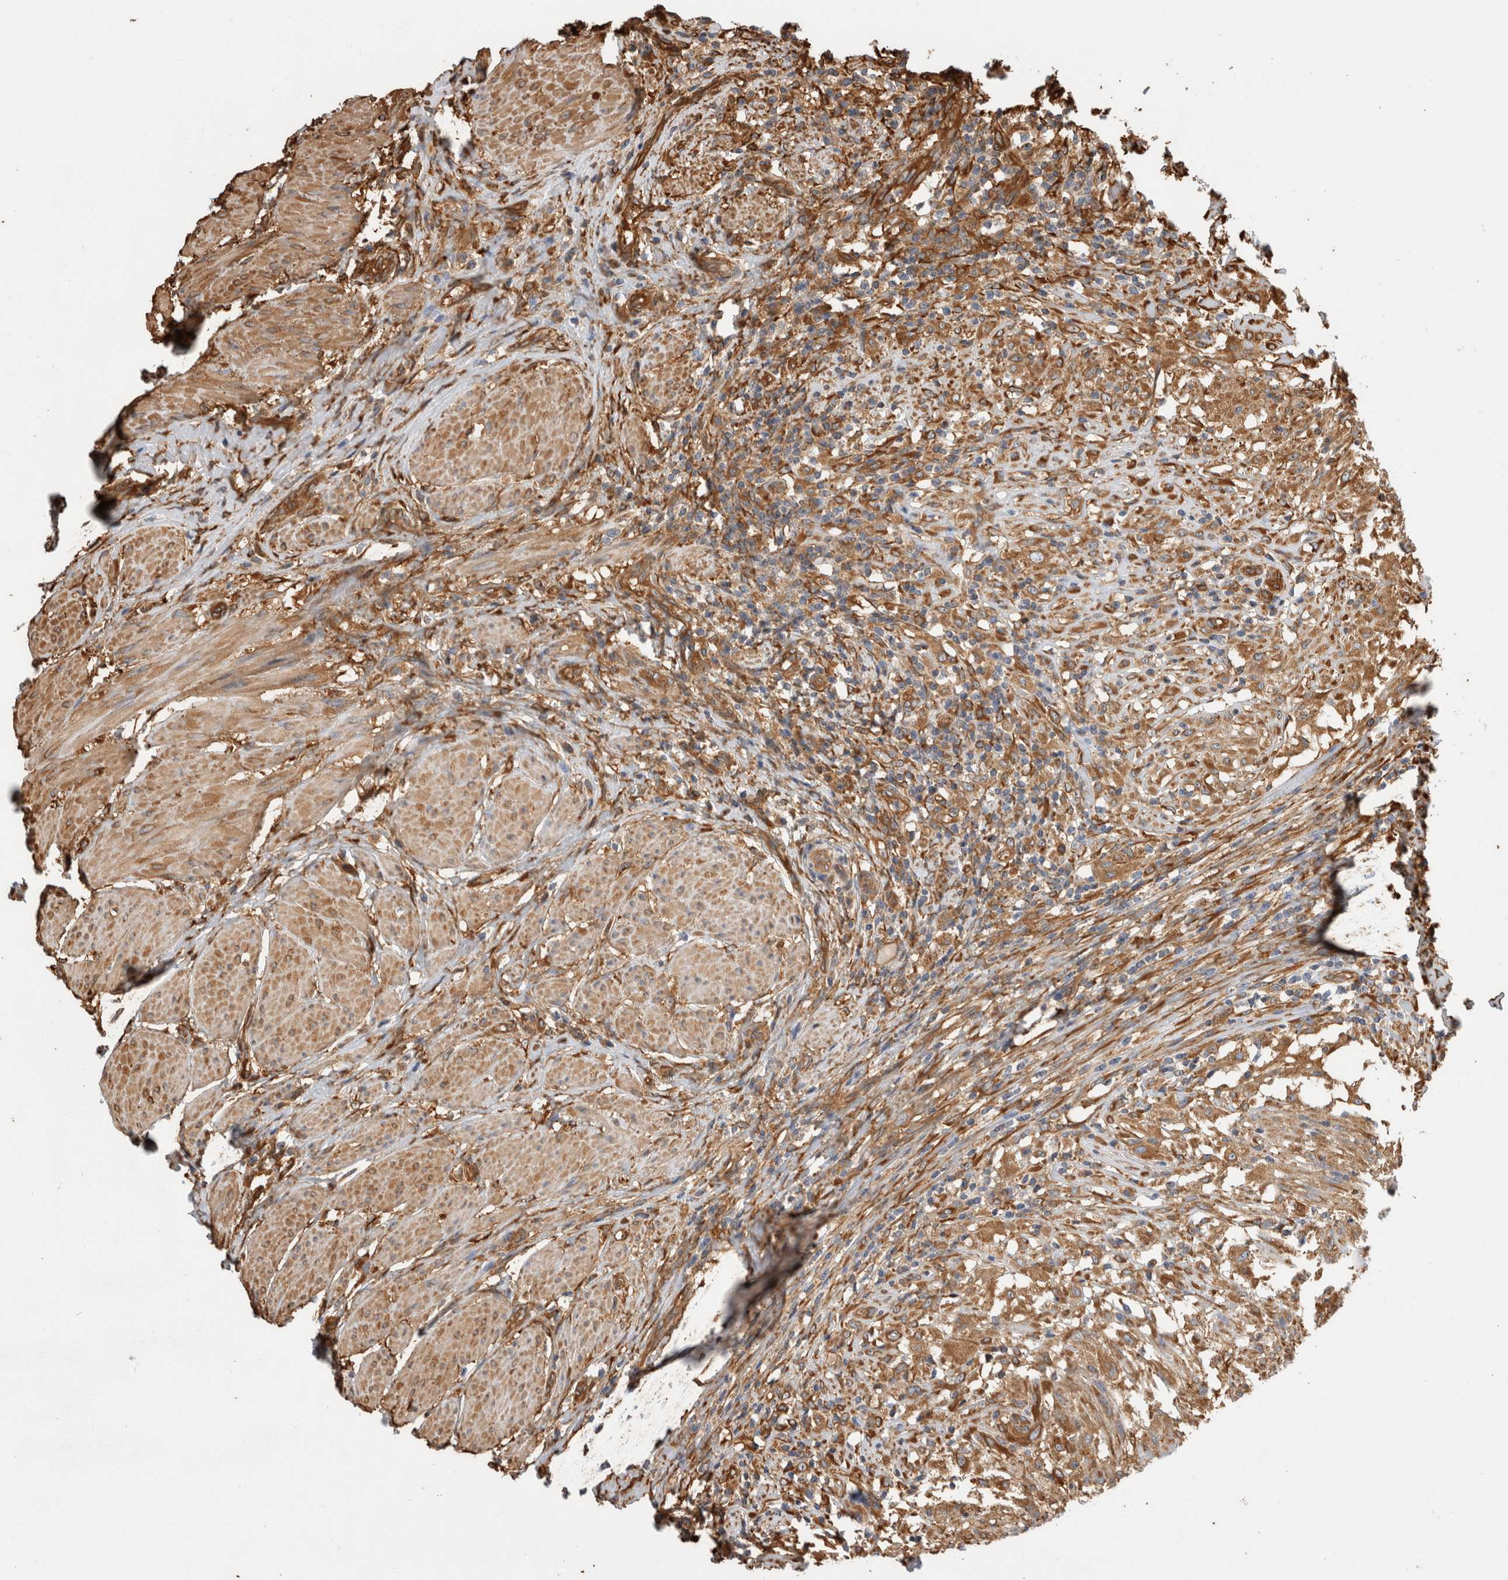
{"staining": {"intensity": "moderate", "quantity": ">75%", "location": "cytoplasmic/membranous"}, "tissue": "urothelial cancer", "cell_type": "Tumor cells", "image_type": "cancer", "snomed": [{"axis": "morphology", "description": "Normal tissue, NOS"}, {"axis": "morphology", "description": "Urothelial carcinoma, Low grade"}, {"axis": "topography", "description": "Smooth muscle"}, {"axis": "topography", "description": "Urinary bladder"}], "caption": "Protein staining of urothelial carcinoma (low-grade) tissue displays moderate cytoplasmic/membranous expression in approximately >75% of tumor cells. Nuclei are stained in blue.", "gene": "ZNF397", "patient": {"sex": "male", "age": 60}}